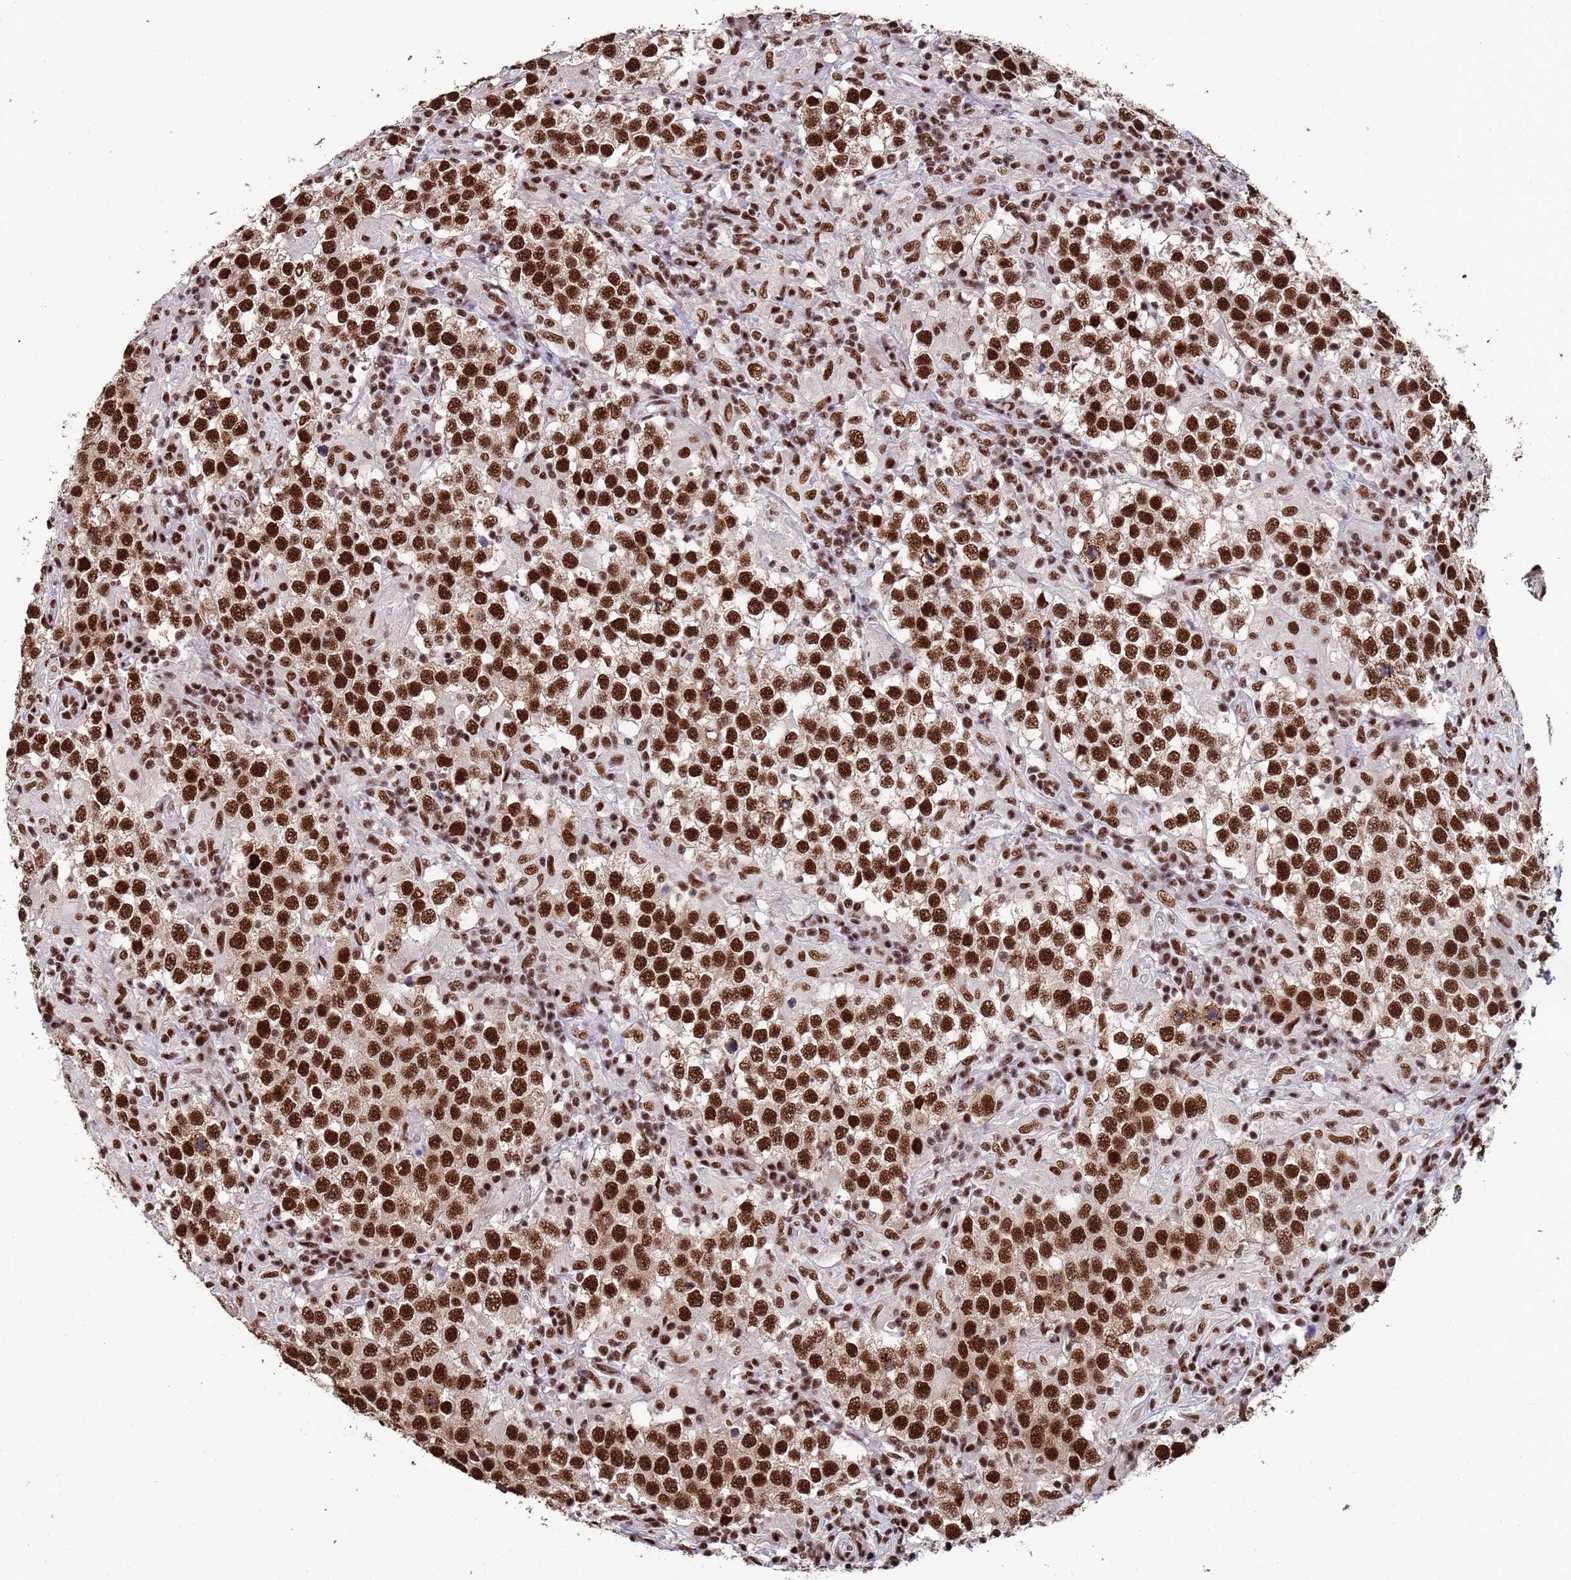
{"staining": {"intensity": "strong", "quantity": ">75%", "location": "nuclear"}, "tissue": "testis cancer", "cell_type": "Tumor cells", "image_type": "cancer", "snomed": [{"axis": "morphology", "description": "Seminoma, NOS"}, {"axis": "morphology", "description": "Carcinoma, Embryonal, NOS"}, {"axis": "topography", "description": "Testis"}], "caption": "There is high levels of strong nuclear positivity in tumor cells of testis cancer (embryonal carcinoma), as demonstrated by immunohistochemical staining (brown color).", "gene": "SF3B2", "patient": {"sex": "male", "age": 41}}